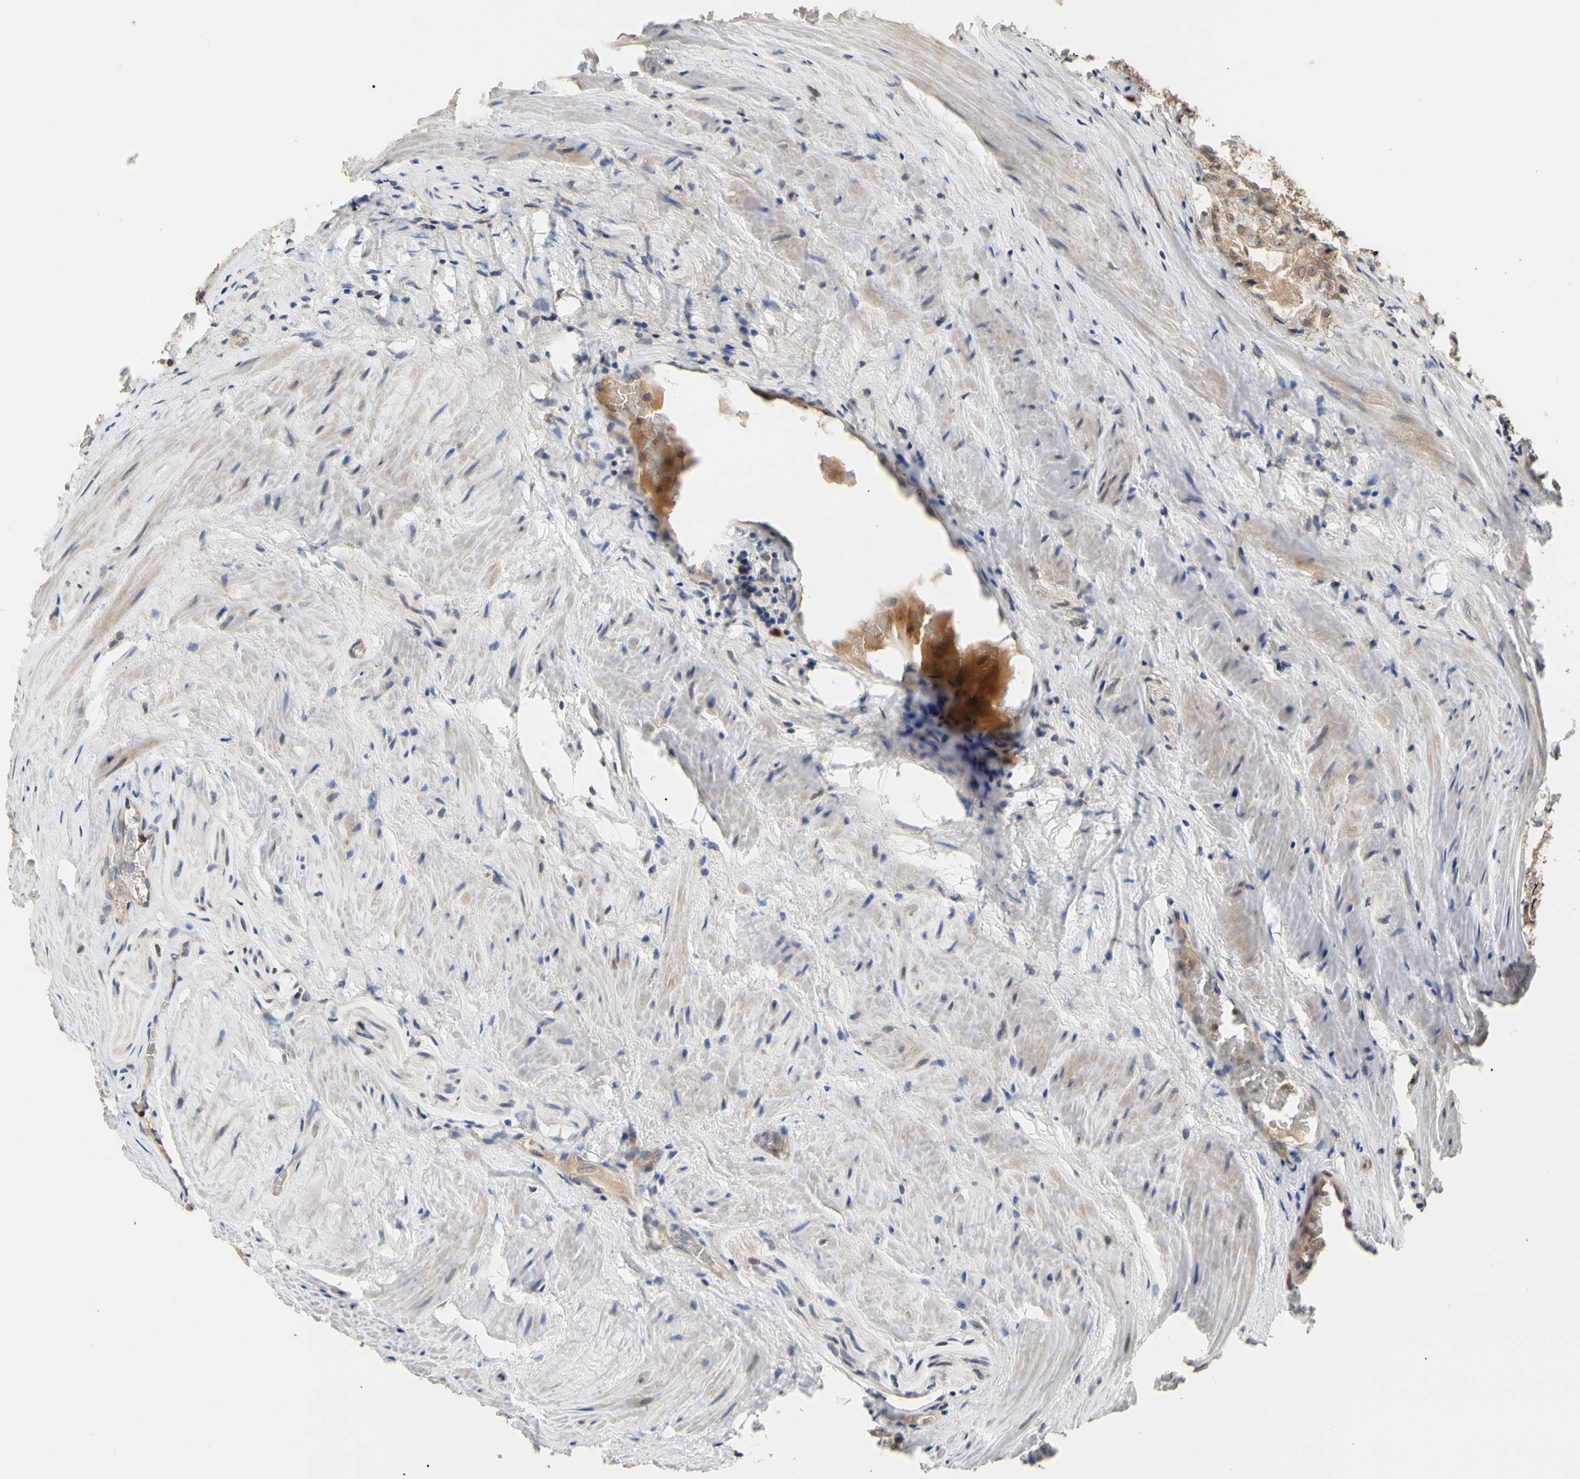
{"staining": {"intensity": "moderate", "quantity": ">75%", "location": "cytoplasmic/membranous"}, "tissue": "prostate cancer", "cell_type": "Tumor cells", "image_type": "cancer", "snomed": [{"axis": "morphology", "description": "Adenocarcinoma, High grade"}, {"axis": "topography", "description": "Prostate"}], "caption": "Protein expression analysis of prostate cancer (adenocarcinoma (high-grade)) demonstrates moderate cytoplasmic/membranous staining in approximately >75% of tumor cells.", "gene": "CYTIP", "patient": {"sex": "male", "age": 73}}